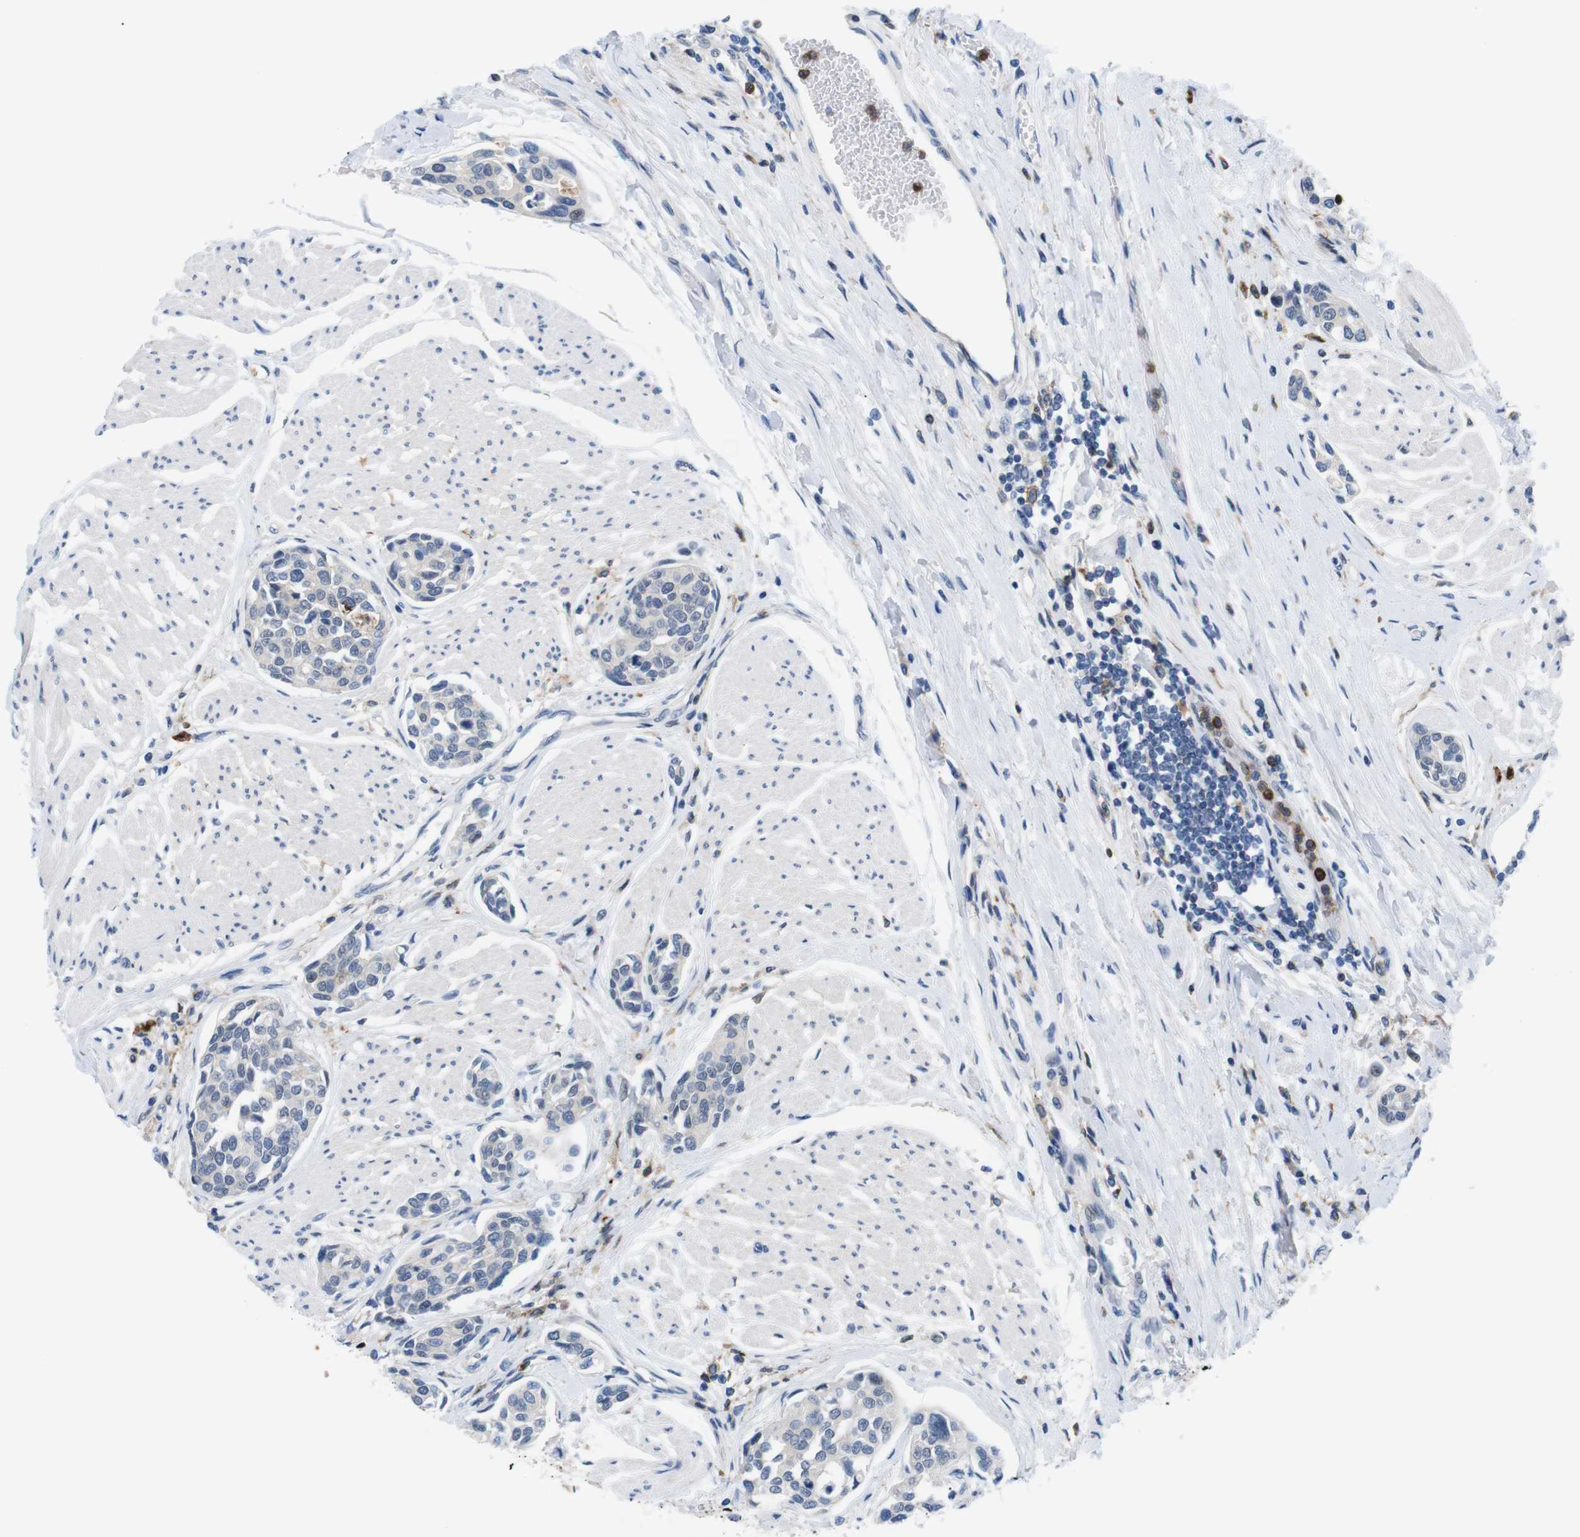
{"staining": {"intensity": "negative", "quantity": "none", "location": "none"}, "tissue": "urothelial cancer", "cell_type": "Tumor cells", "image_type": "cancer", "snomed": [{"axis": "morphology", "description": "Urothelial carcinoma, High grade"}, {"axis": "topography", "description": "Urinary bladder"}], "caption": "Urothelial cancer was stained to show a protein in brown. There is no significant staining in tumor cells.", "gene": "CD300C", "patient": {"sex": "male", "age": 78}}